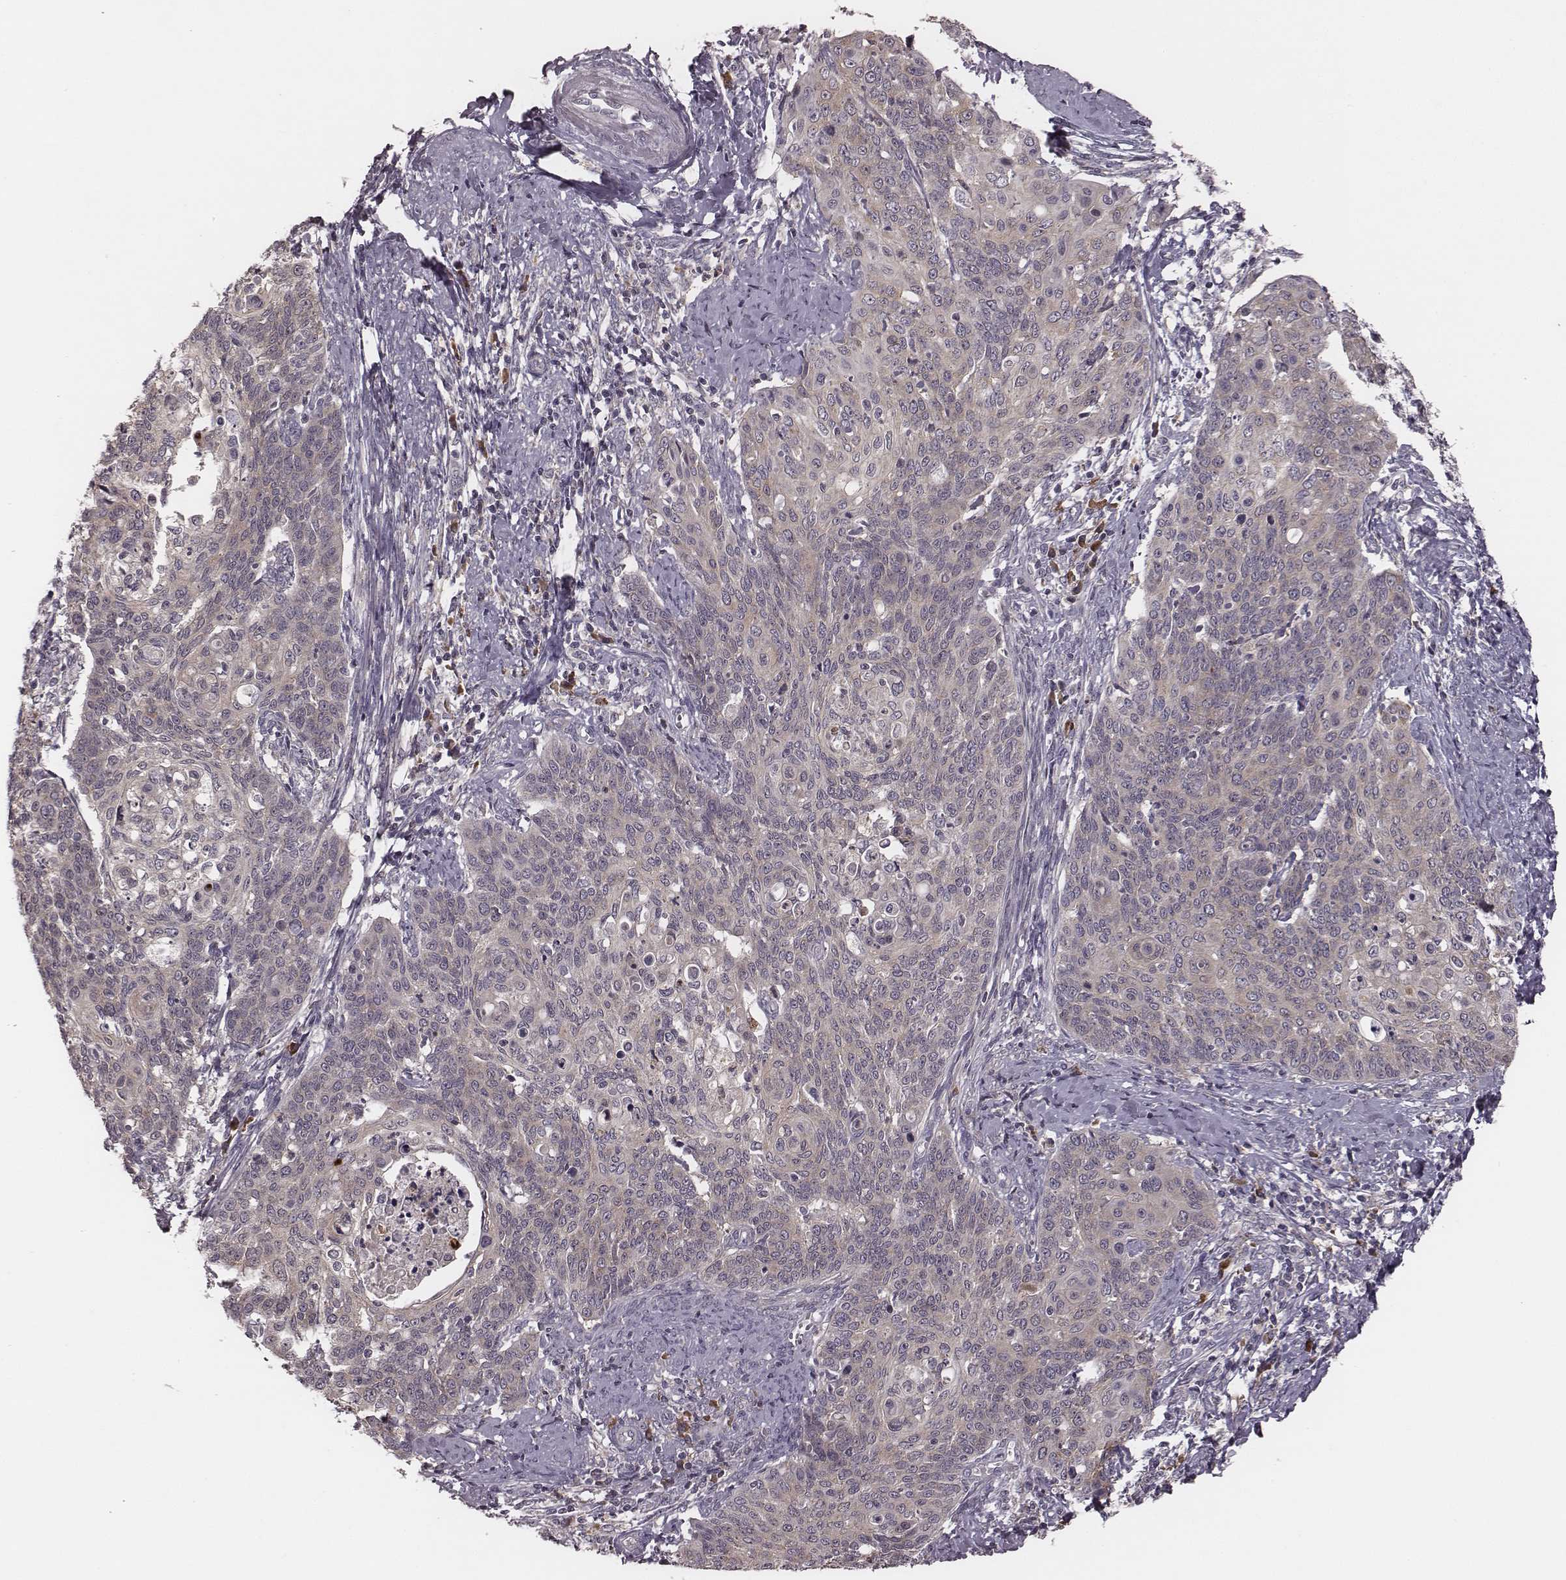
{"staining": {"intensity": "weak", "quantity": "25%-75%", "location": "cytoplasmic/membranous"}, "tissue": "cervical cancer", "cell_type": "Tumor cells", "image_type": "cancer", "snomed": [{"axis": "morphology", "description": "Normal tissue, NOS"}, {"axis": "morphology", "description": "Squamous cell carcinoma, NOS"}, {"axis": "topography", "description": "Cervix"}], "caption": "Immunohistochemical staining of human cervical cancer reveals low levels of weak cytoplasmic/membranous protein positivity in approximately 25%-75% of tumor cells. The protein is stained brown, and the nuclei are stained in blue (DAB IHC with brightfield microscopy, high magnification).", "gene": "P2RX5", "patient": {"sex": "female", "age": 39}}